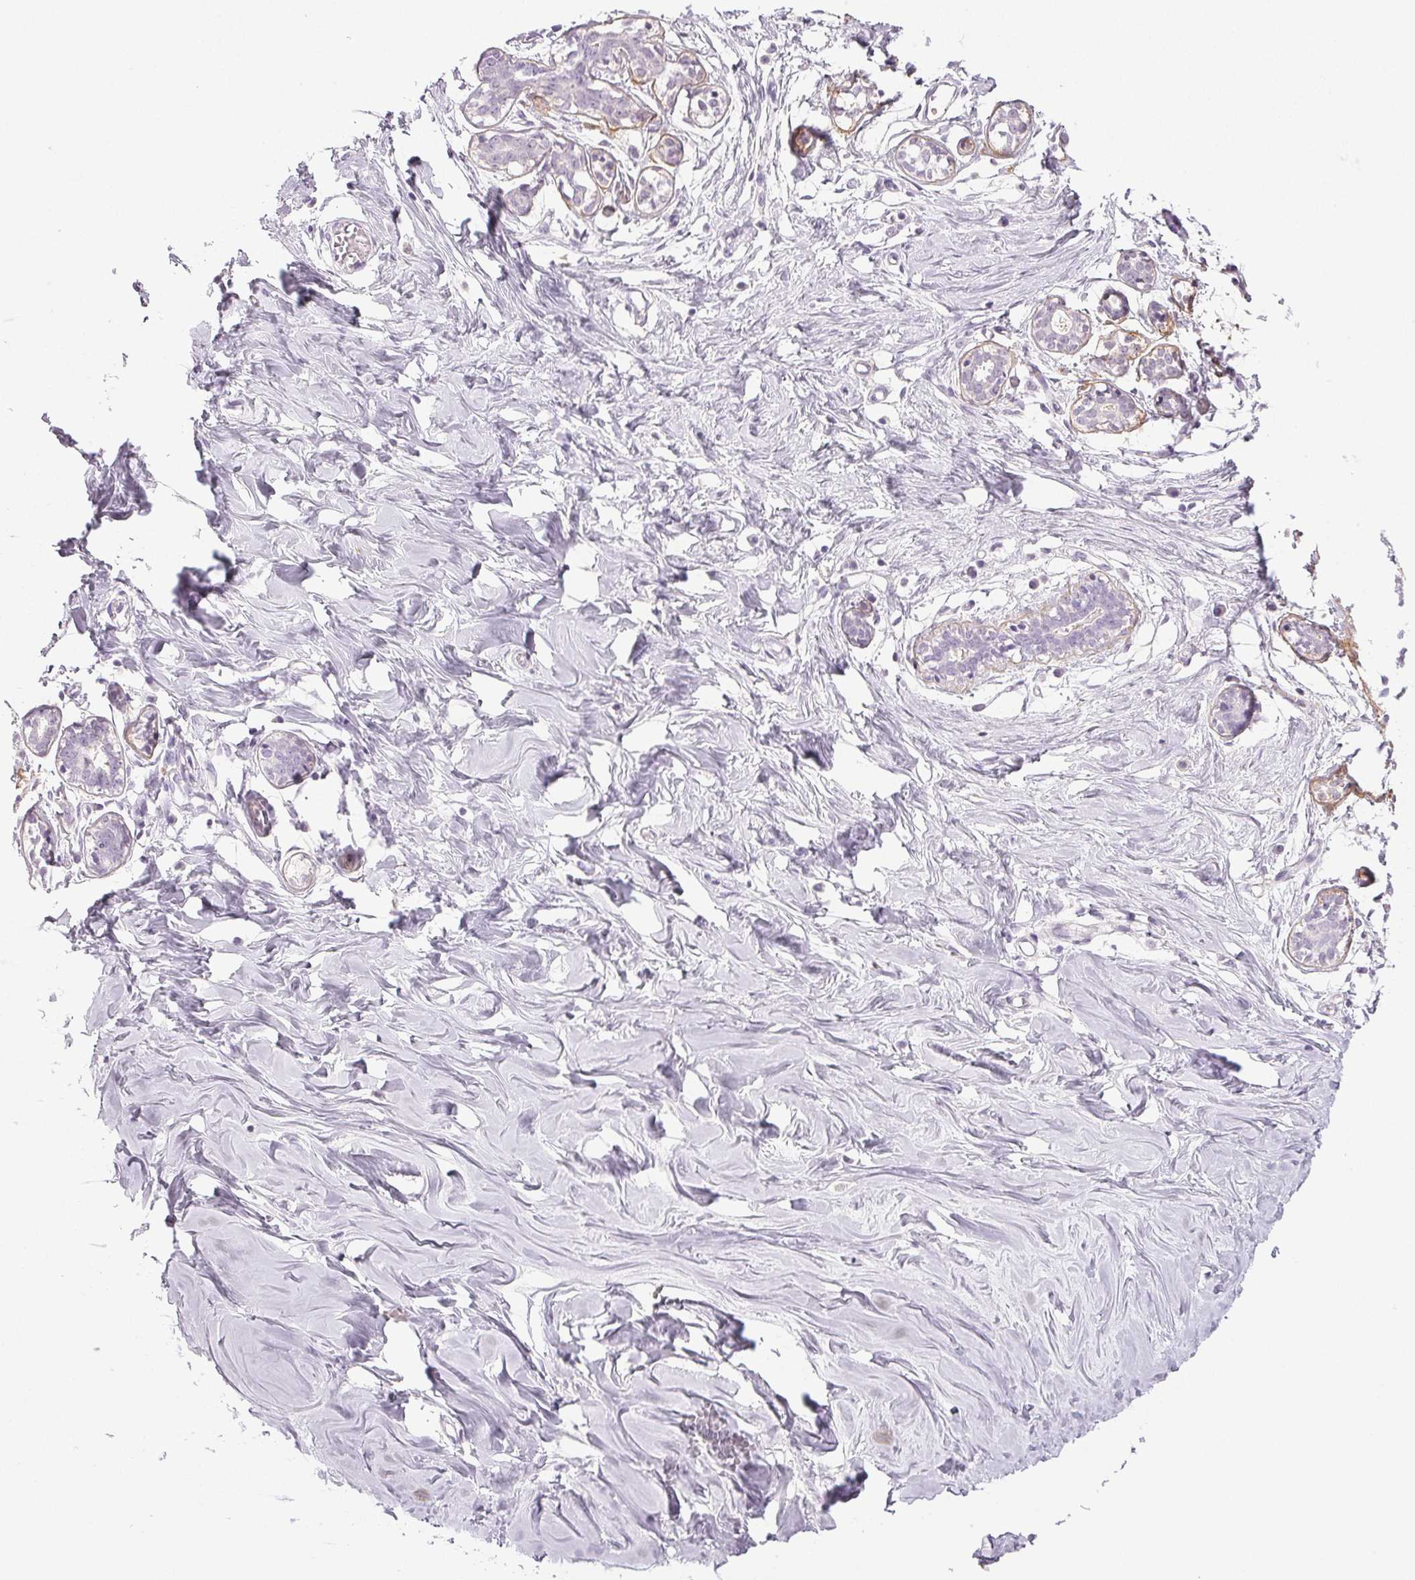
{"staining": {"intensity": "negative", "quantity": "none", "location": "none"}, "tissue": "breast", "cell_type": "Adipocytes", "image_type": "normal", "snomed": [{"axis": "morphology", "description": "Normal tissue, NOS"}, {"axis": "topography", "description": "Breast"}], "caption": "IHC of unremarkable breast shows no expression in adipocytes. (Brightfield microscopy of DAB IHC at high magnification).", "gene": "COL7A1", "patient": {"sex": "female", "age": 27}}